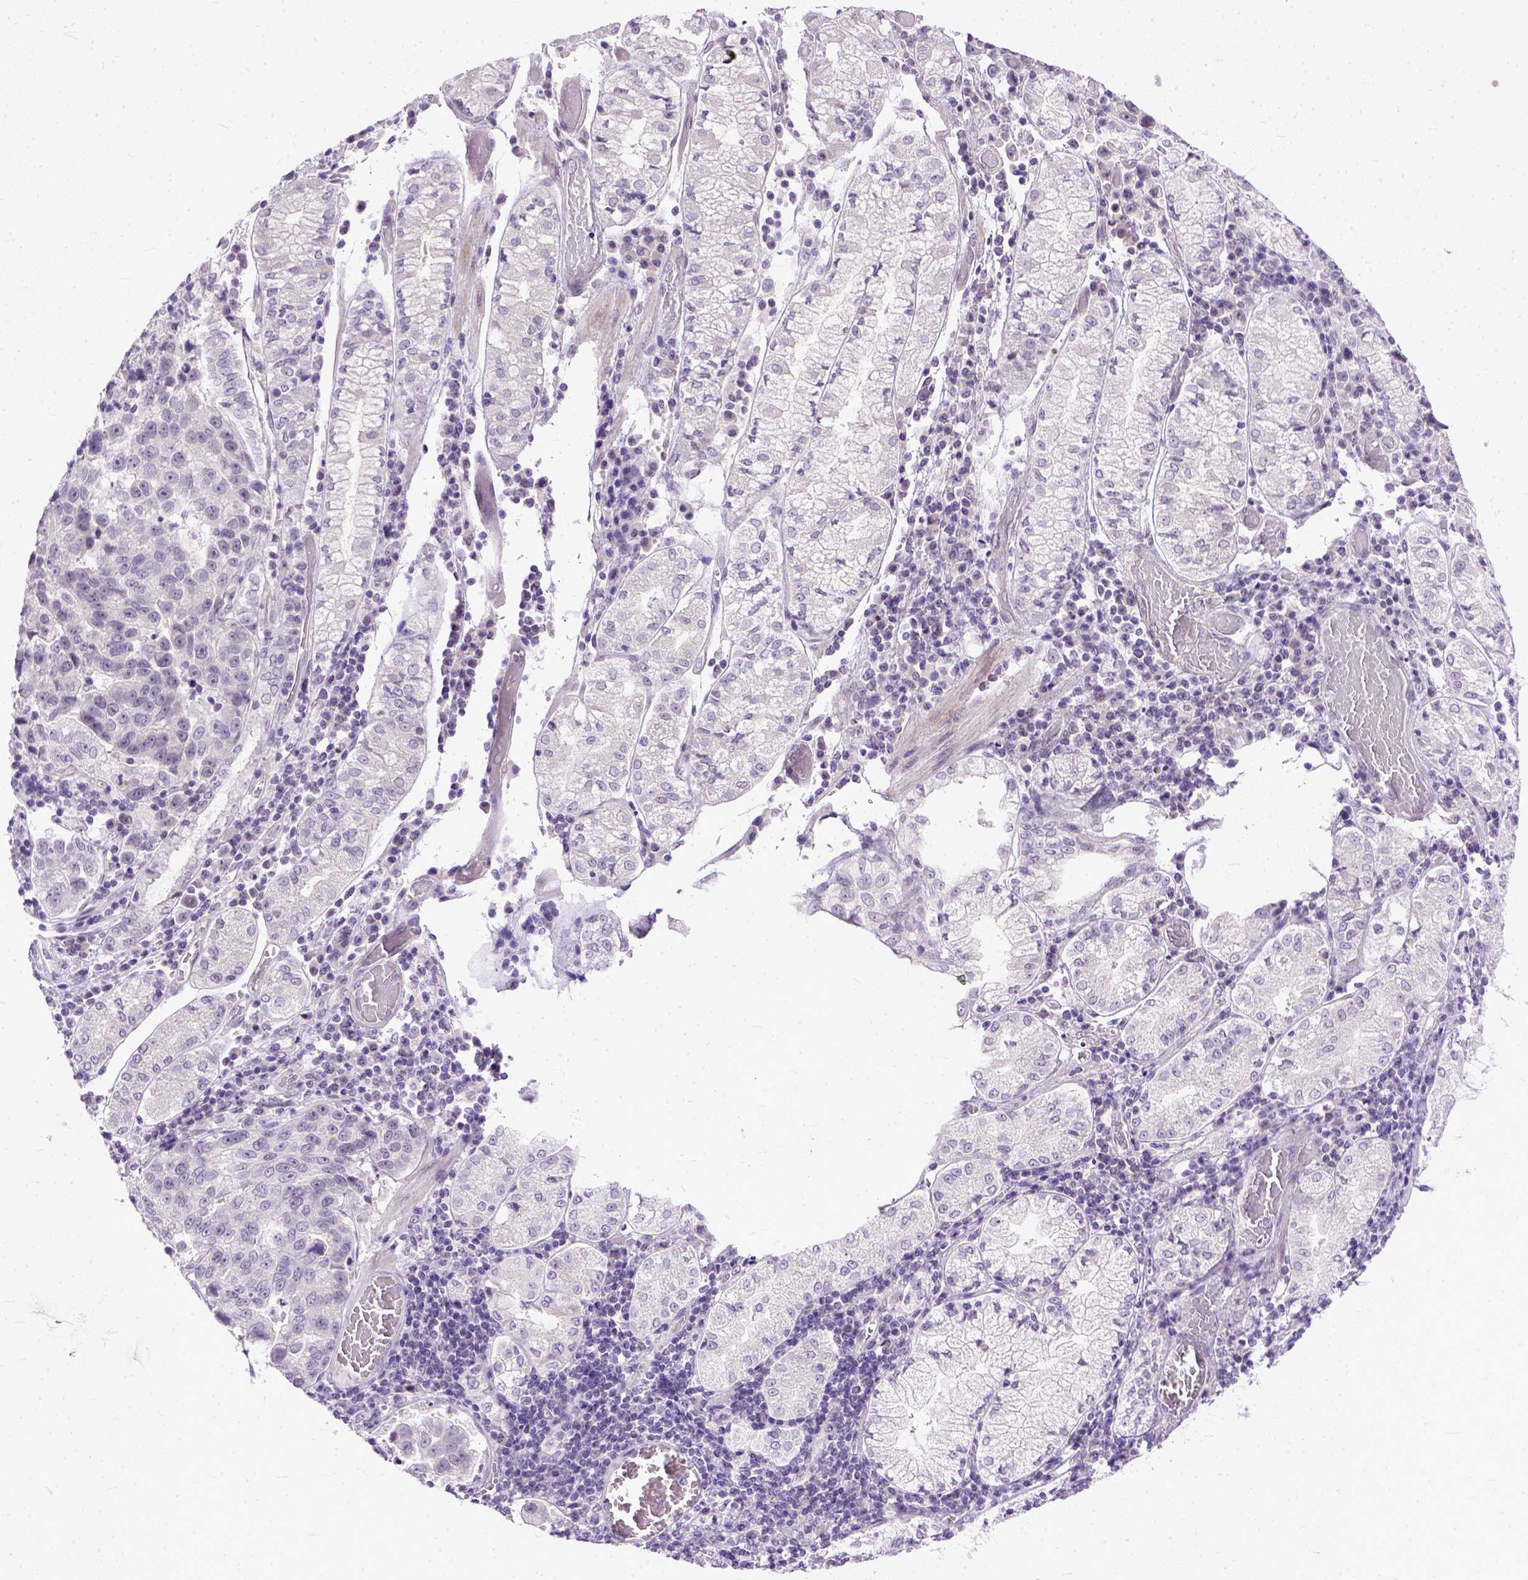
{"staining": {"intensity": "negative", "quantity": "none", "location": "none"}, "tissue": "stomach cancer", "cell_type": "Tumor cells", "image_type": "cancer", "snomed": [{"axis": "morphology", "description": "Adenocarcinoma, NOS"}, {"axis": "topography", "description": "Stomach"}], "caption": "High magnification brightfield microscopy of adenocarcinoma (stomach) stained with DAB (brown) and counterstained with hematoxylin (blue): tumor cells show no significant positivity.", "gene": "TCEAL7", "patient": {"sex": "male", "age": 93}}